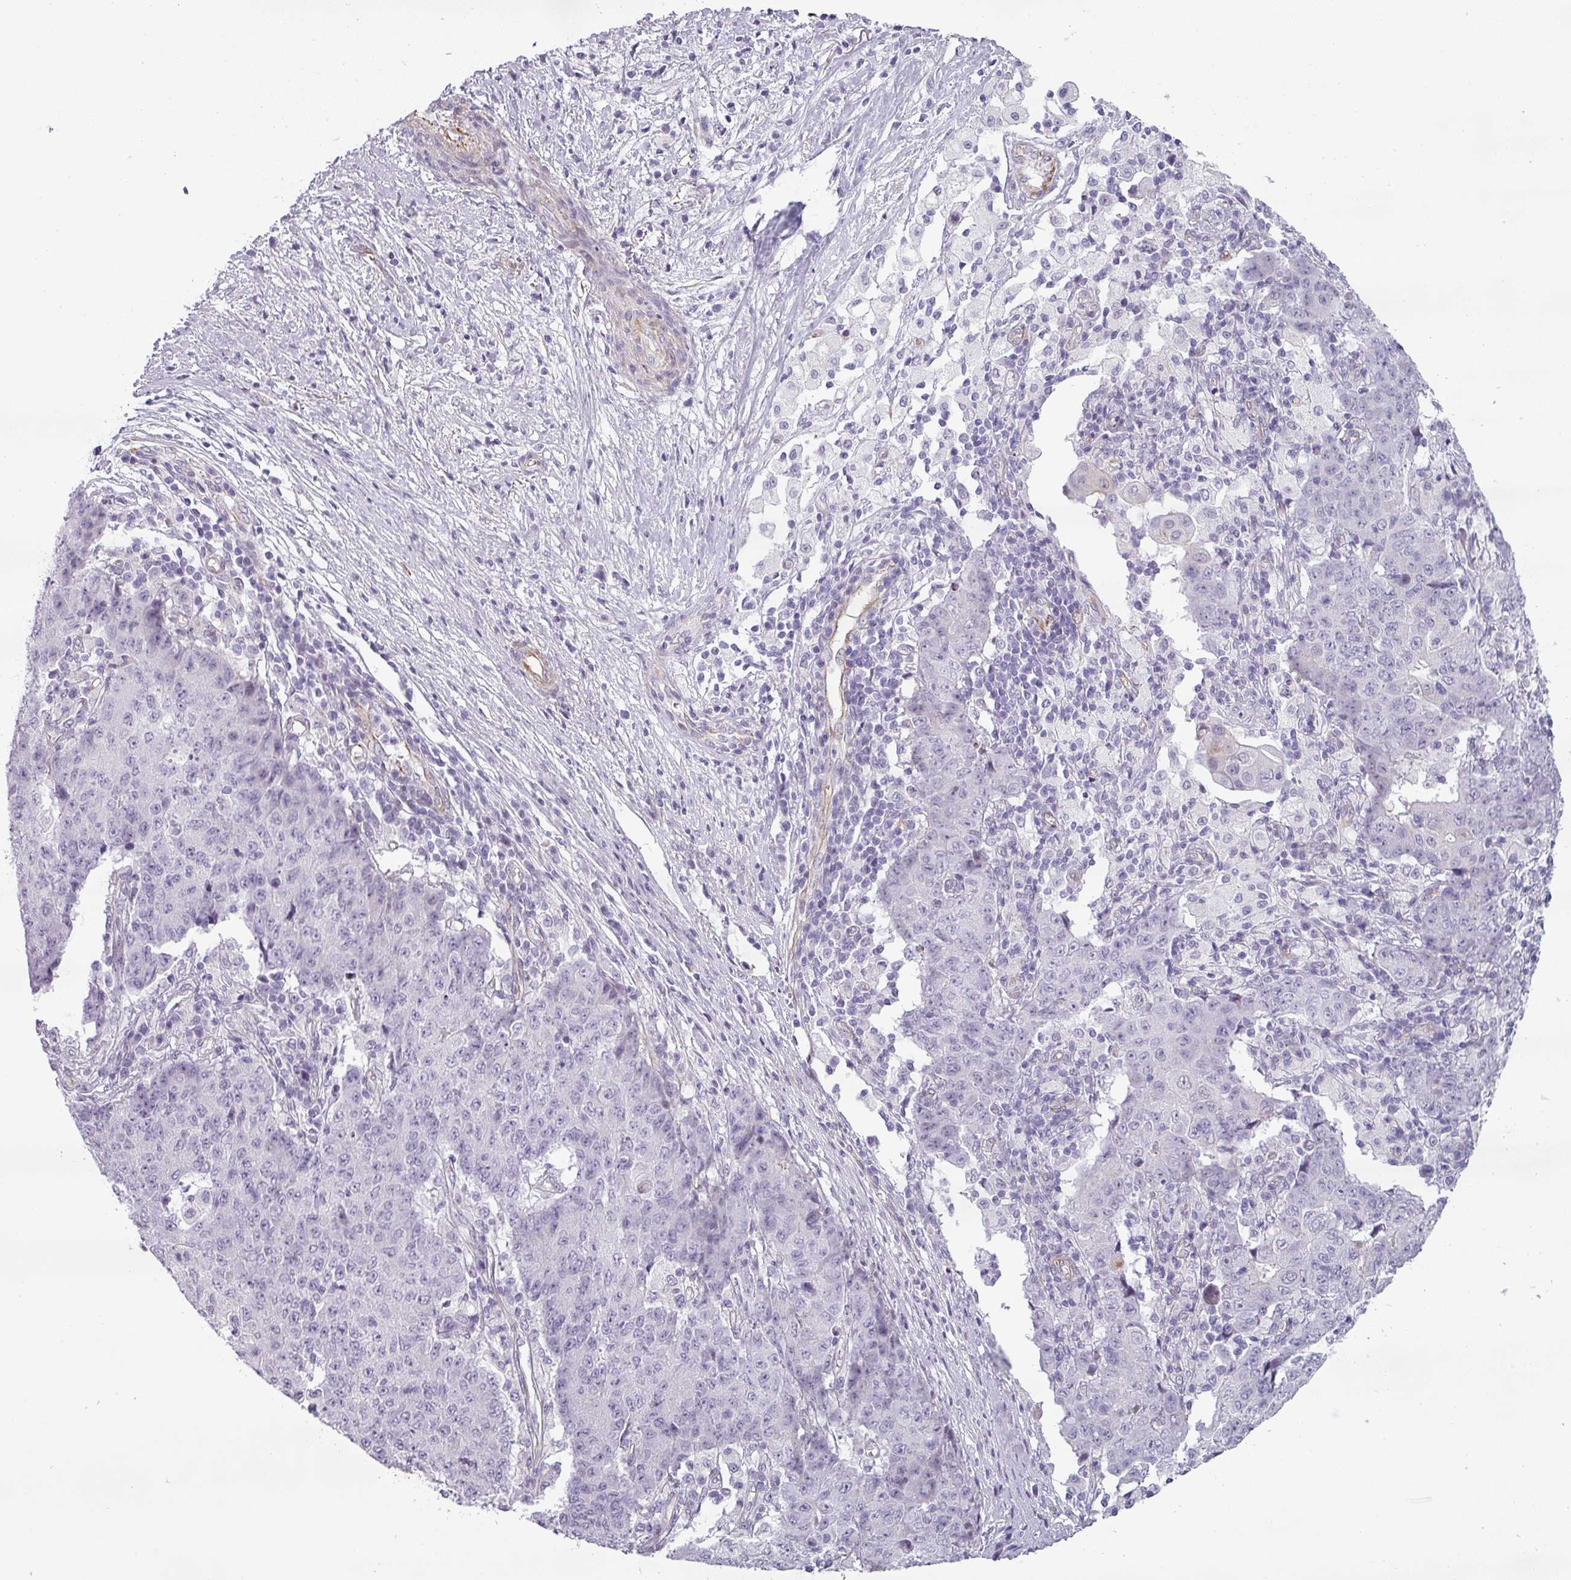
{"staining": {"intensity": "negative", "quantity": "none", "location": "none"}, "tissue": "ovarian cancer", "cell_type": "Tumor cells", "image_type": "cancer", "snomed": [{"axis": "morphology", "description": "Carcinoma, endometroid"}, {"axis": "topography", "description": "Ovary"}], "caption": "Immunohistochemistry image of neoplastic tissue: human ovarian cancer (endometroid carcinoma) stained with DAB demonstrates no significant protein staining in tumor cells. The staining was performed using DAB (3,3'-diaminobenzidine) to visualize the protein expression in brown, while the nuclei were stained in blue with hematoxylin (Magnification: 20x).", "gene": "CHRDL1", "patient": {"sex": "female", "age": 42}}